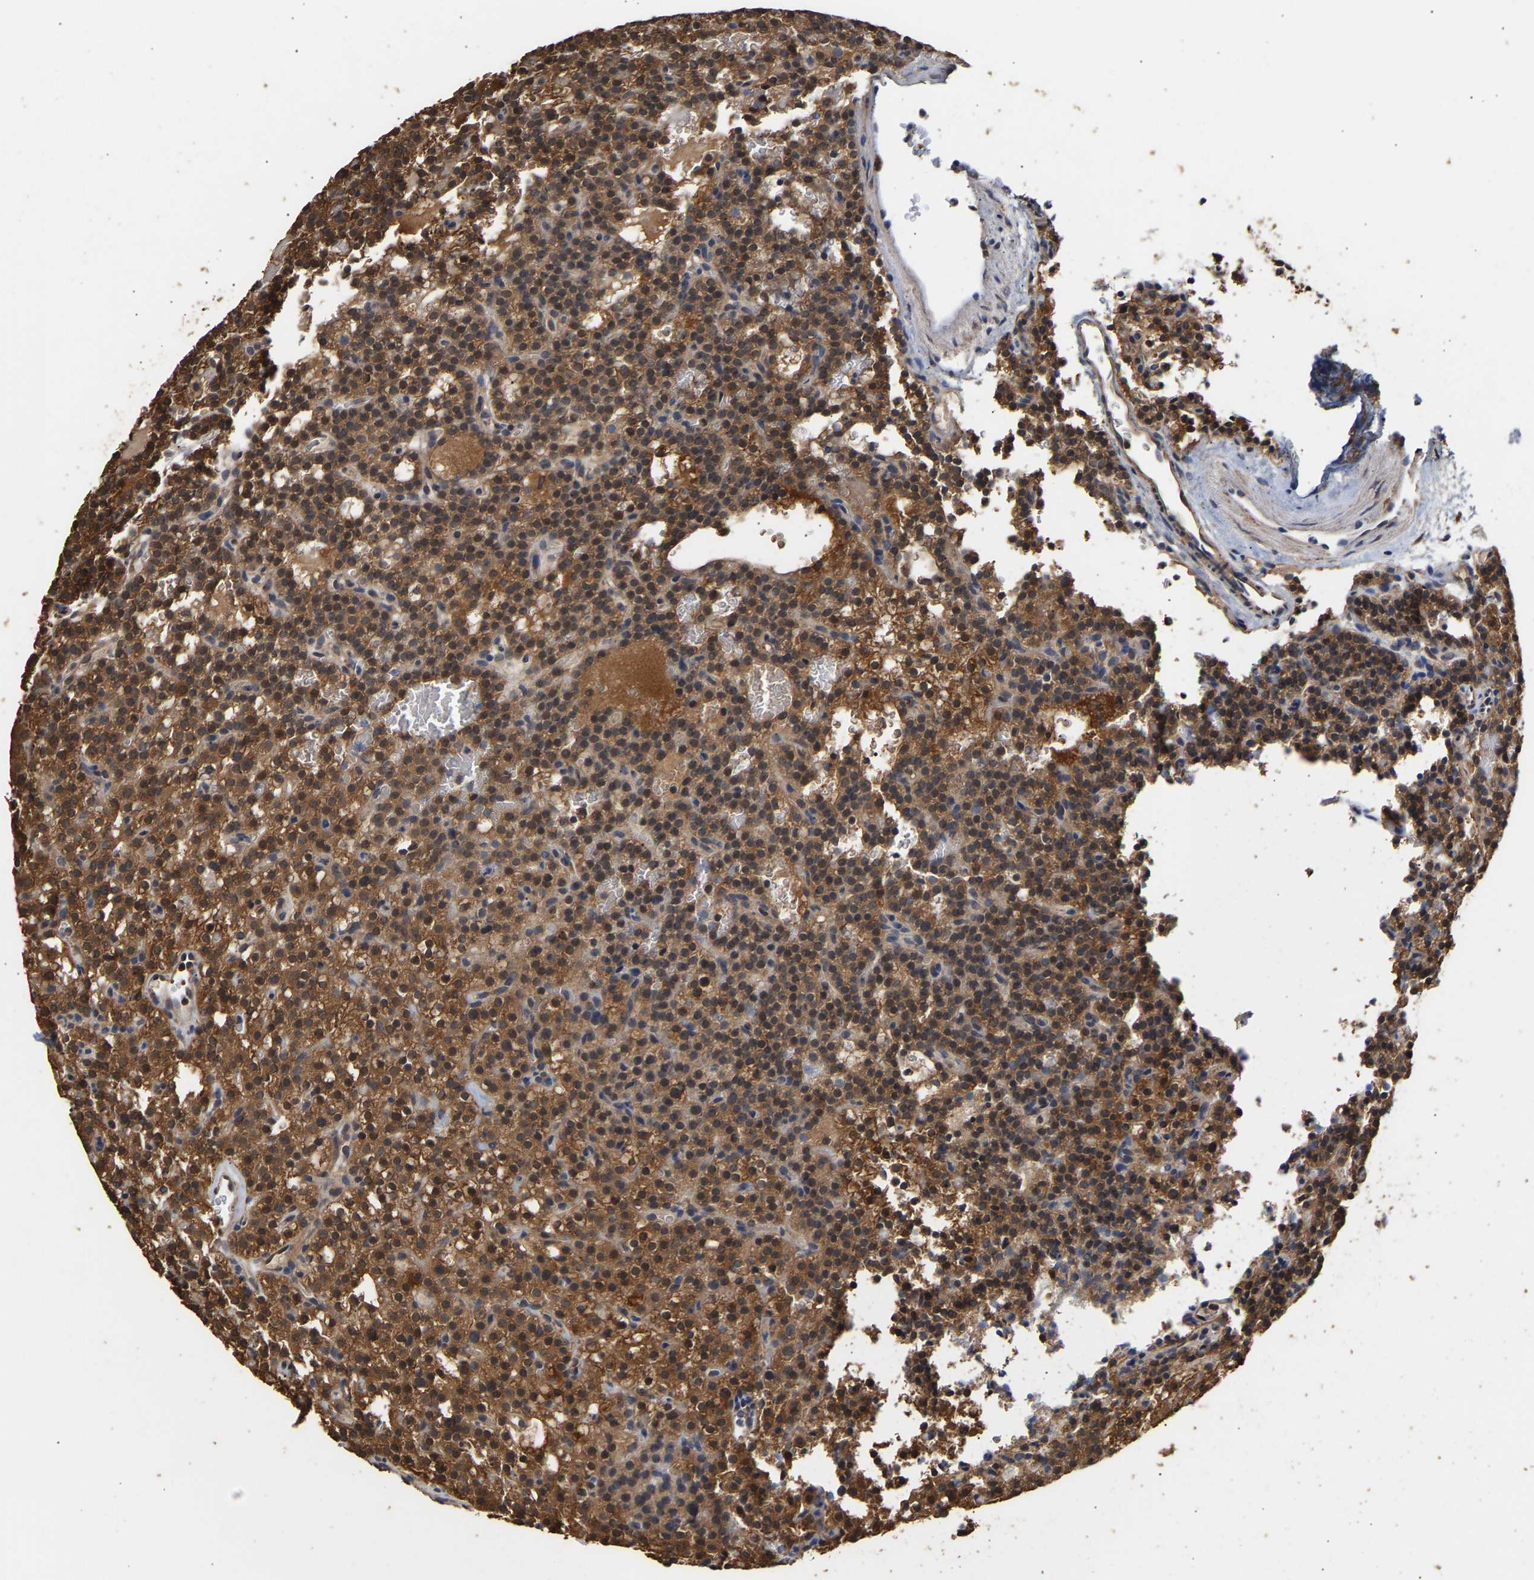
{"staining": {"intensity": "strong", "quantity": ">75%", "location": "cytoplasmic/membranous,nuclear"}, "tissue": "parathyroid gland", "cell_type": "Glandular cells", "image_type": "normal", "snomed": [{"axis": "morphology", "description": "Normal tissue, NOS"}, {"axis": "morphology", "description": "Adenoma, NOS"}, {"axis": "topography", "description": "Parathyroid gland"}], "caption": "Normal parathyroid gland exhibits strong cytoplasmic/membranous,nuclear staining in approximately >75% of glandular cells, visualized by immunohistochemistry.", "gene": "ZNF26", "patient": {"sex": "female", "age": 74}}